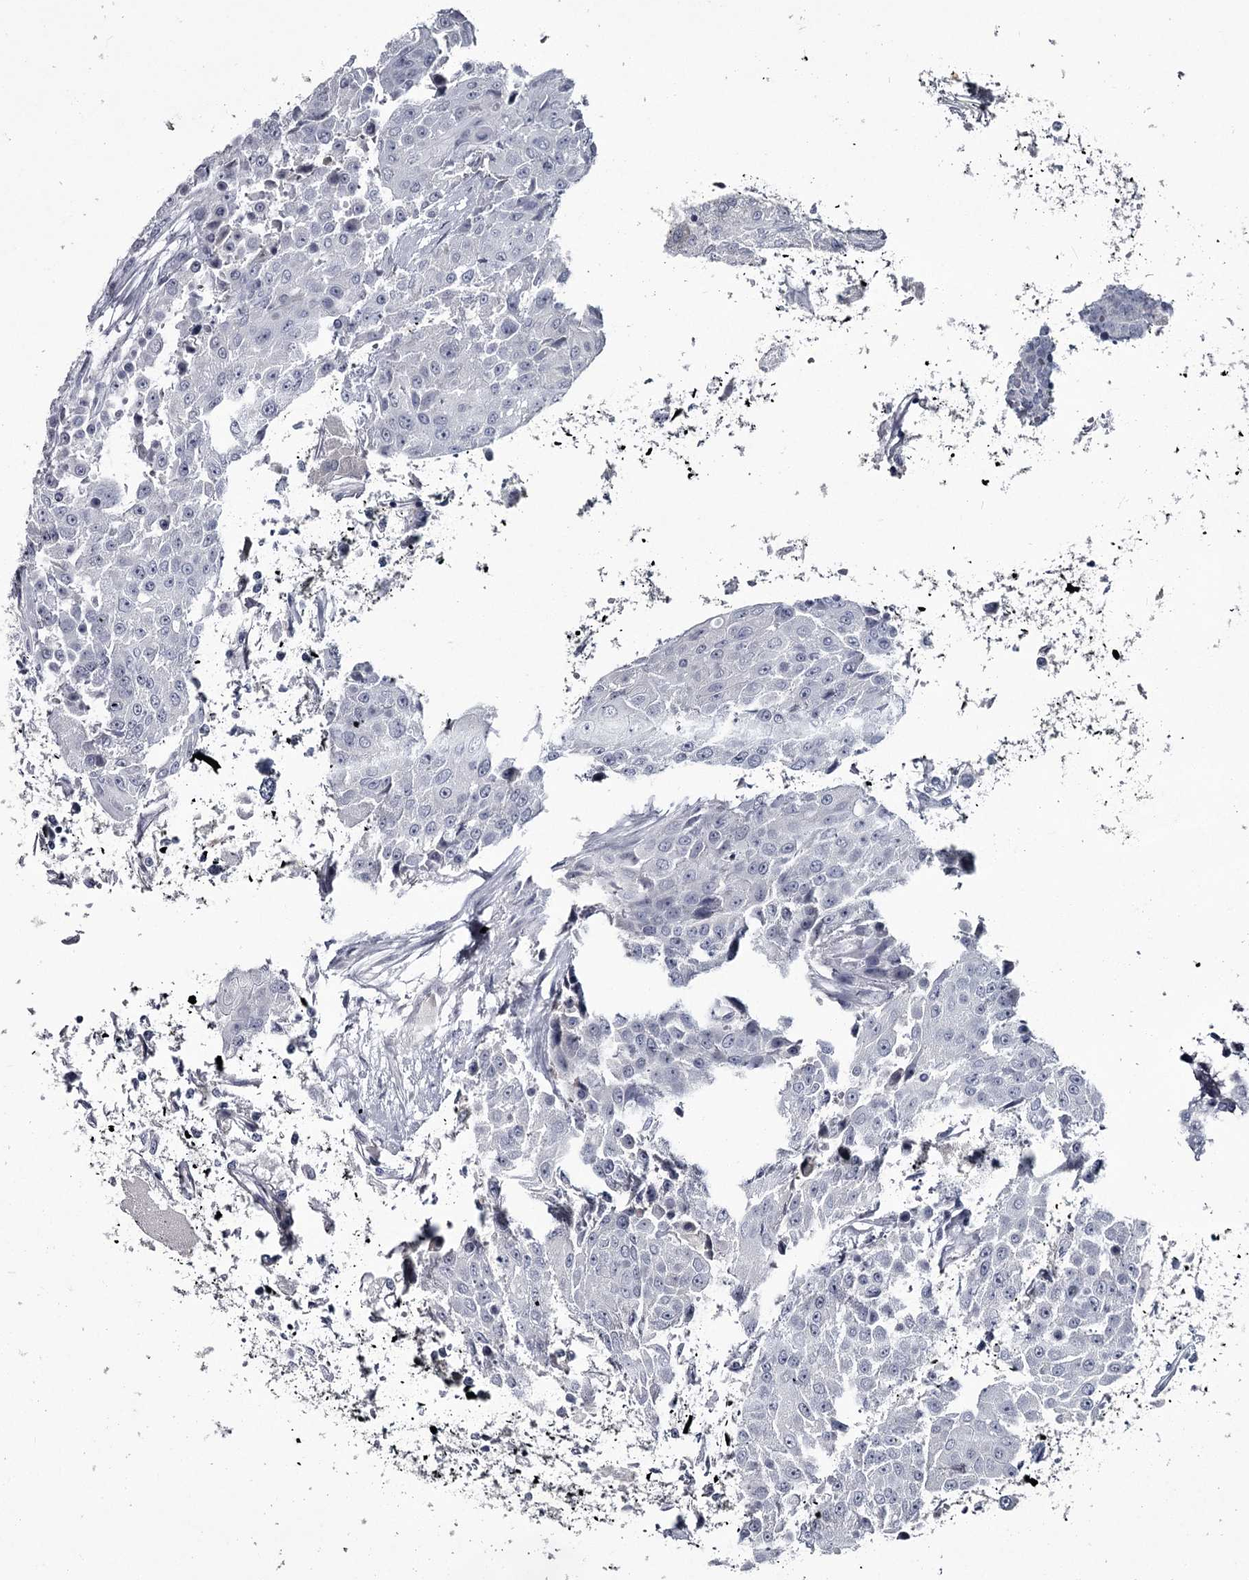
{"staining": {"intensity": "negative", "quantity": "none", "location": "none"}, "tissue": "renal cancer", "cell_type": "Tumor cells", "image_type": "cancer", "snomed": [{"axis": "morphology", "description": "Adenocarcinoma, NOS"}, {"axis": "topography", "description": "Kidney"}], "caption": "Immunohistochemistry photomicrograph of neoplastic tissue: human renal cancer stained with DAB demonstrates no significant protein positivity in tumor cells.", "gene": "DAO", "patient": {"sex": "female", "age": 52}}